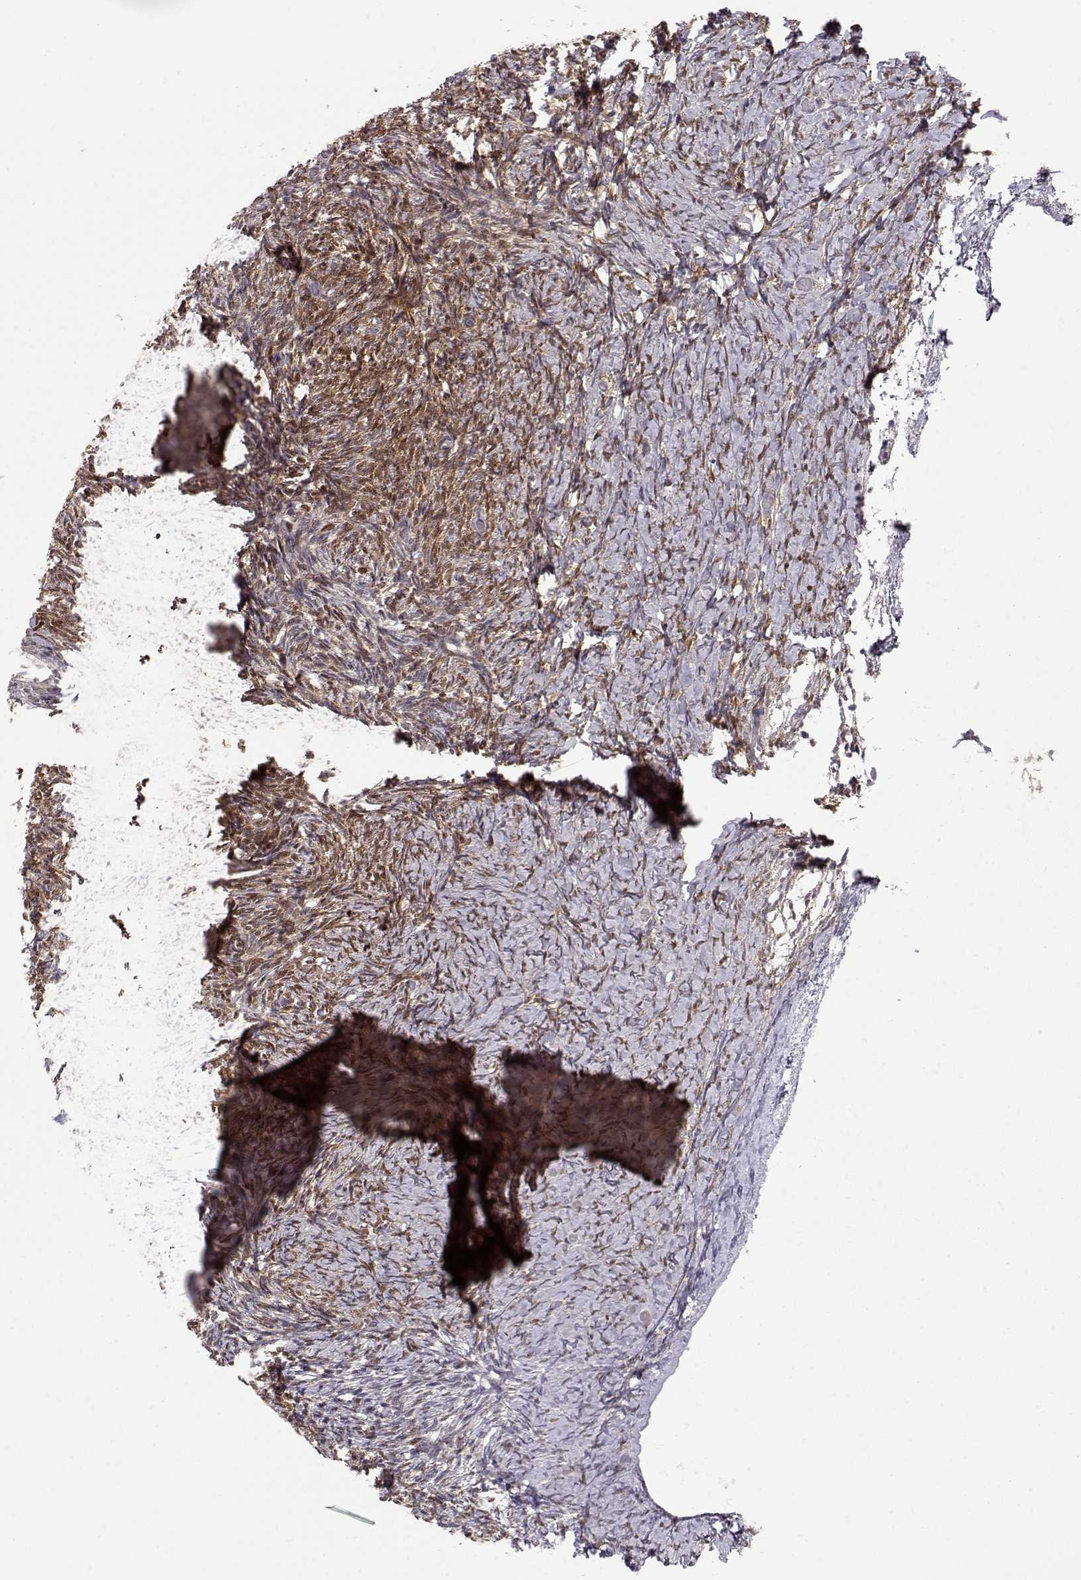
{"staining": {"intensity": "moderate", "quantity": "25%-75%", "location": "nuclear"}, "tissue": "ovary", "cell_type": "Follicle cells", "image_type": "normal", "snomed": [{"axis": "morphology", "description": "Normal tissue, NOS"}, {"axis": "topography", "description": "Ovary"}], "caption": "A brown stain labels moderate nuclear positivity of a protein in follicle cells of benign human ovary.", "gene": "CDK4", "patient": {"sex": "female", "age": 39}}